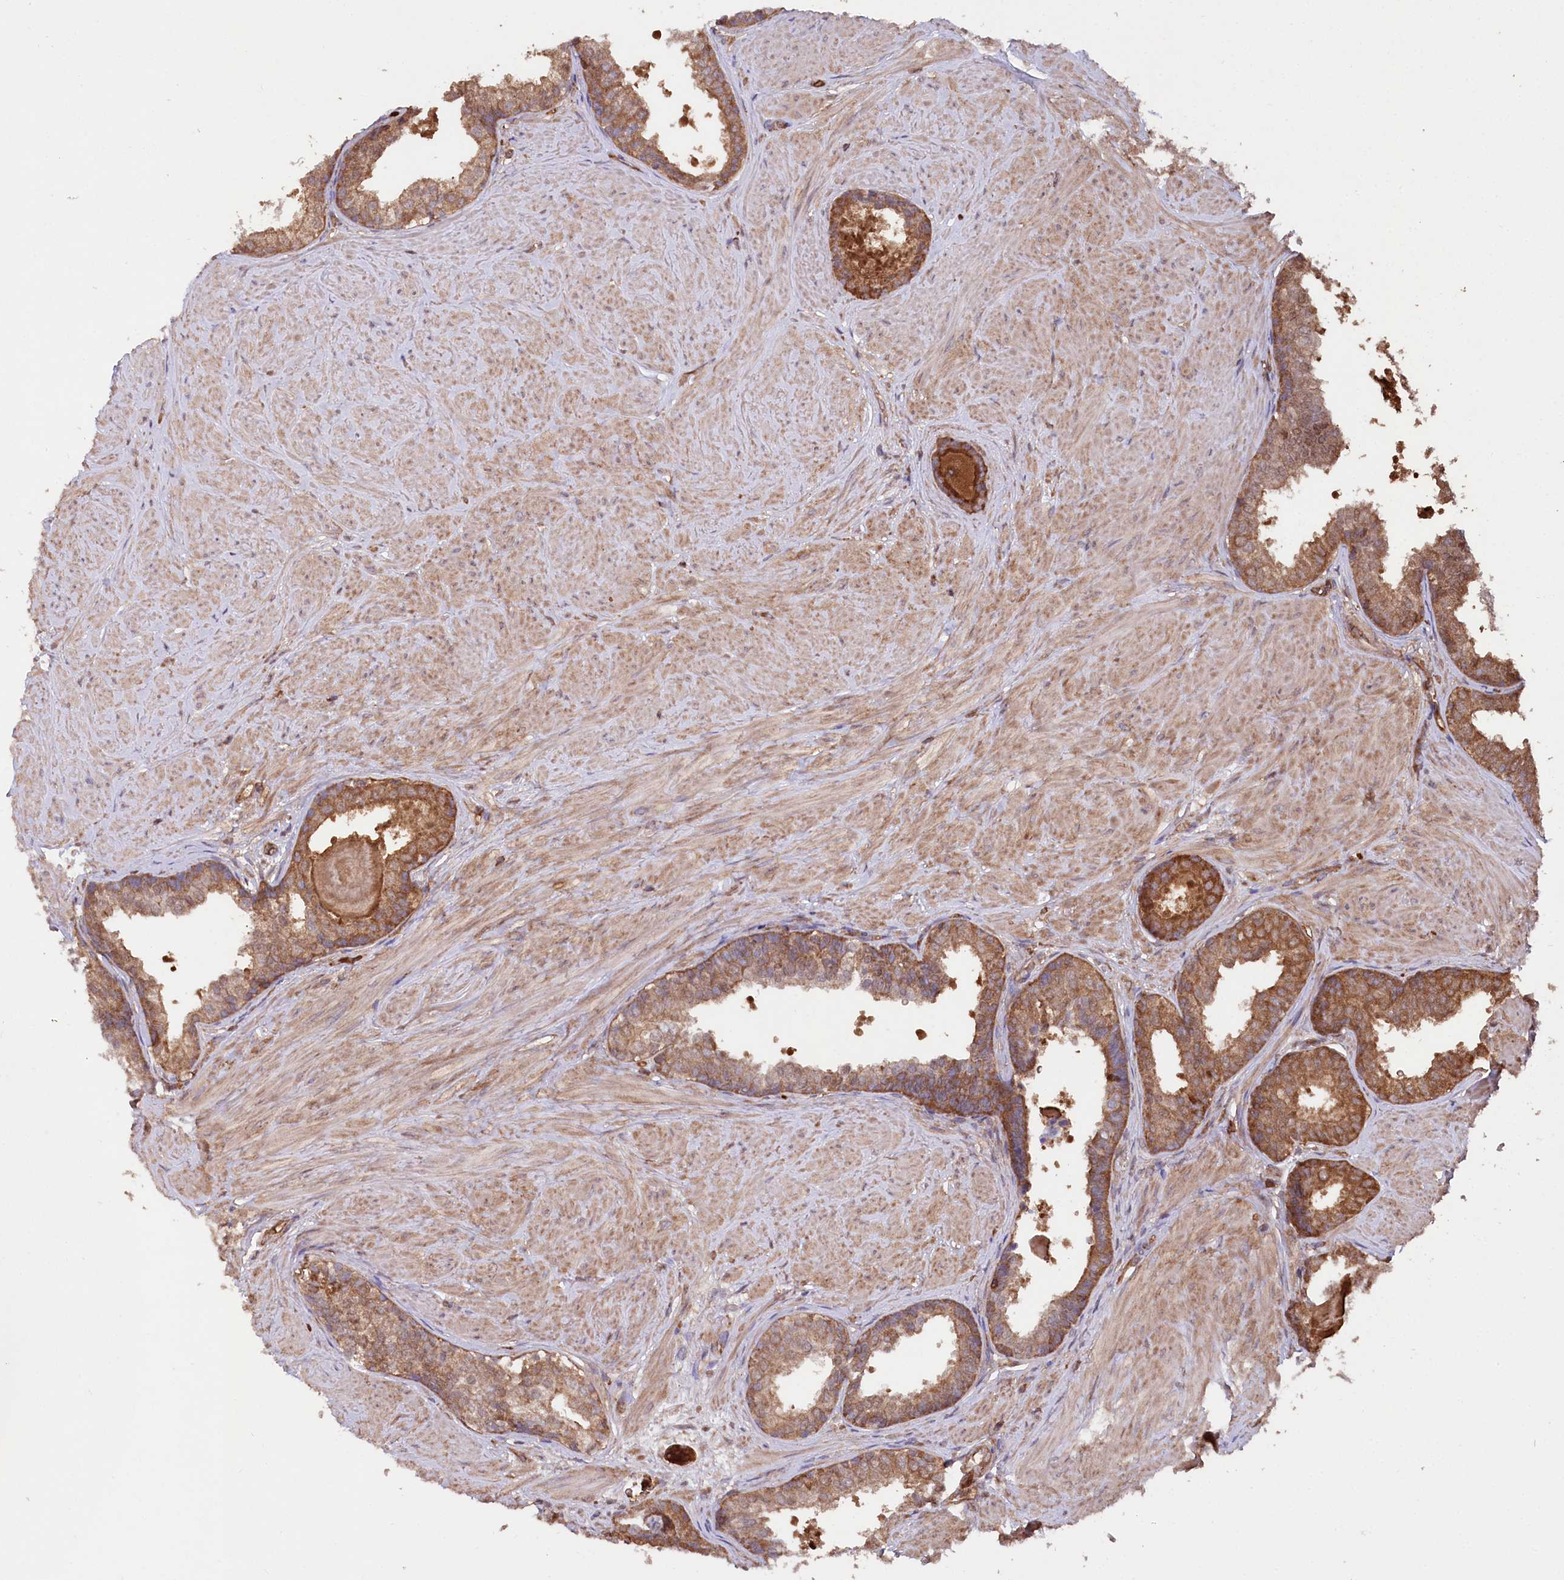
{"staining": {"intensity": "moderate", "quantity": ">75%", "location": "cytoplasmic/membranous"}, "tissue": "prostate", "cell_type": "Glandular cells", "image_type": "normal", "snomed": [{"axis": "morphology", "description": "Normal tissue, NOS"}, {"axis": "topography", "description": "Prostate"}], "caption": "Immunohistochemical staining of normal human prostate displays medium levels of moderate cytoplasmic/membranous staining in about >75% of glandular cells. Immunohistochemistry stains the protein of interest in brown and the nuclei are stained blue.", "gene": "LSG1", "patient": {"sex": "male", "age": 48}}